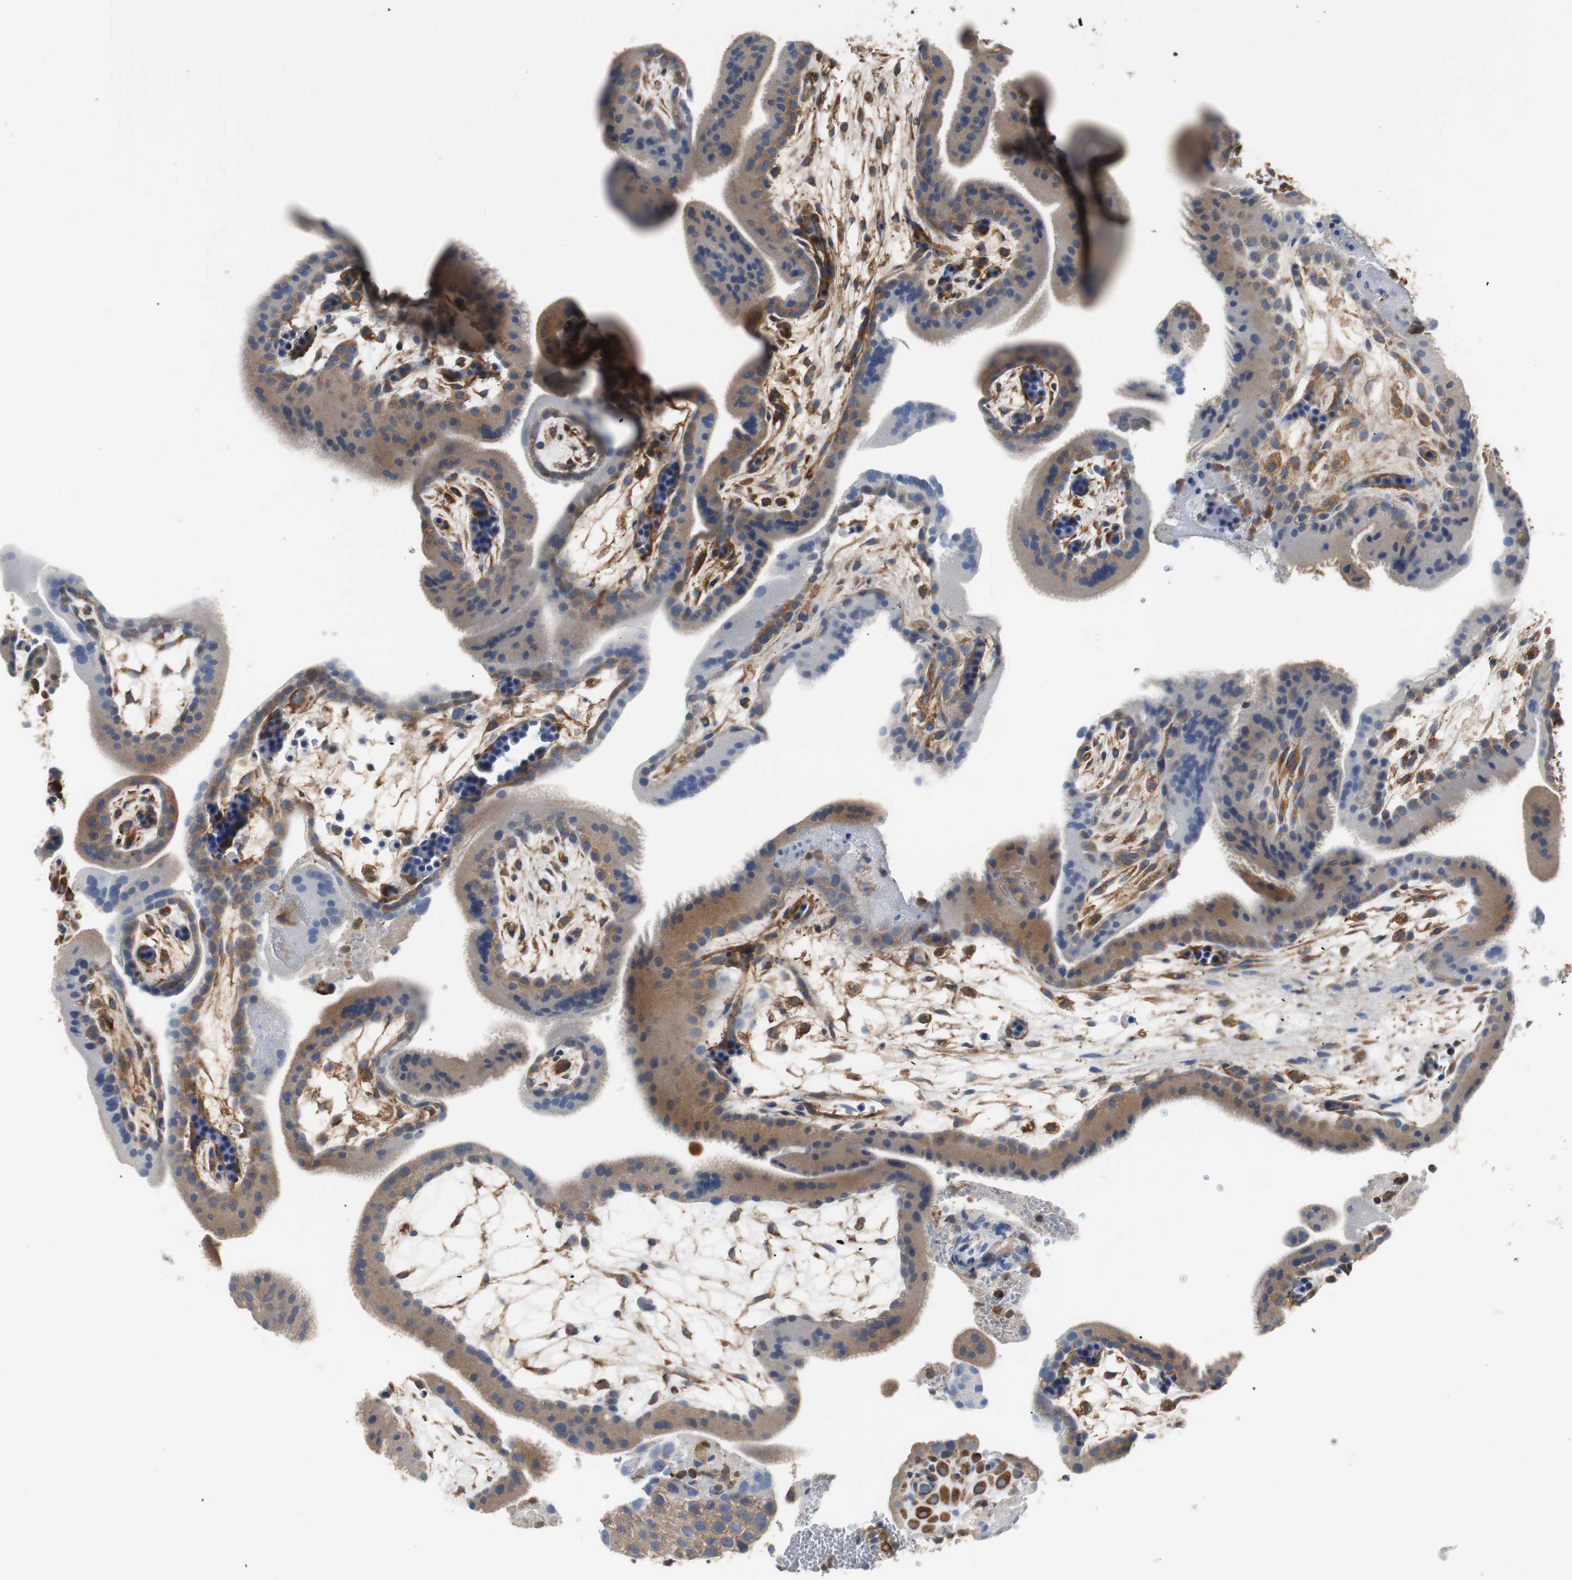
{"staining": {"intensity": "moderate", "quantity": ">75%", "location": "cytoplasmic/membranous"}, "tissue": "placenta", "cell_type": "Decidual cells", "image_type": "normal", "snomed": [{"axis": "morphology", "description": "Normal tissue, NOS"}, {"axis": "topography", "description": "Placenta"}], "caption": "Placenta stained with a brown dye reveals moderate cytoplasmic/membranous positive staining in approximately >75% of decidual cells.", "gene": "TSC22D4", "patient": {"sex": "female", "age": 19}}